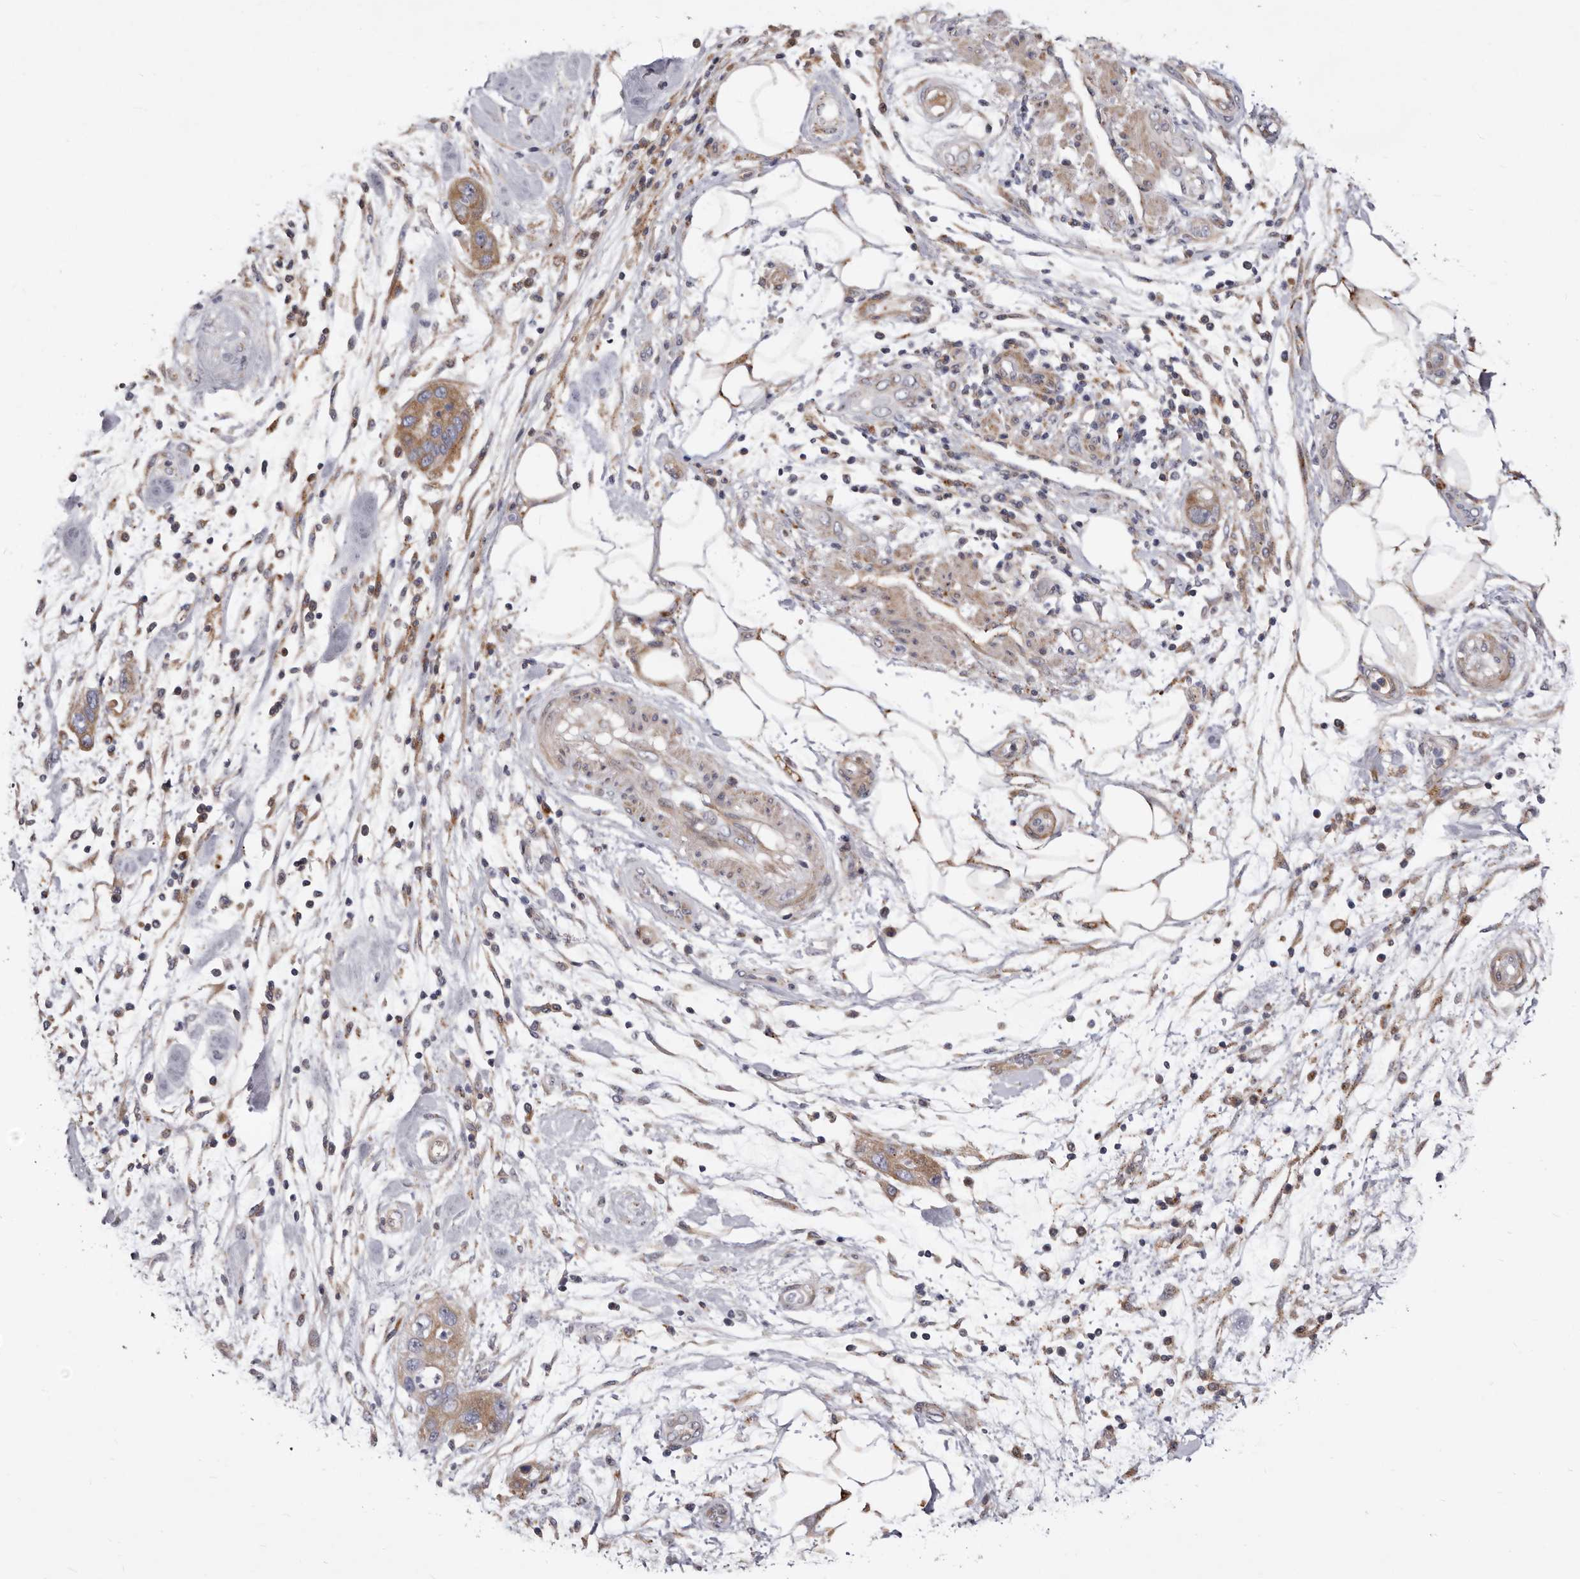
{"staining": {"intensity": "moderate", "quantity": ">75%", "location": "cytoplasmic/membranous"}, "tissue": "pancreatic cancer", "cell_type": "Tumor cells", "image_type": "cancer", "snomed": [{"axis": "morphology", "description": "Normal tissue, NOS"}, {"axis": "morphology", "description": "Adenocarcinoma, NOS"}, {"axis": "topography", "description": "Pancreas"}], "caption": "Protein staining of adenocarcinoma (pancreatic) tissue shows moderate cytoplasmic/membranous expression in approximately >75% of tumor cells. Using DAB (3,3'-diaminobenzidine) (brown) and hematoxylin (blue) stains, captured at high magnification using brightfield microscopy.", "gene": "NUBPL", "patient": {"sex": "female", "age": 71}}